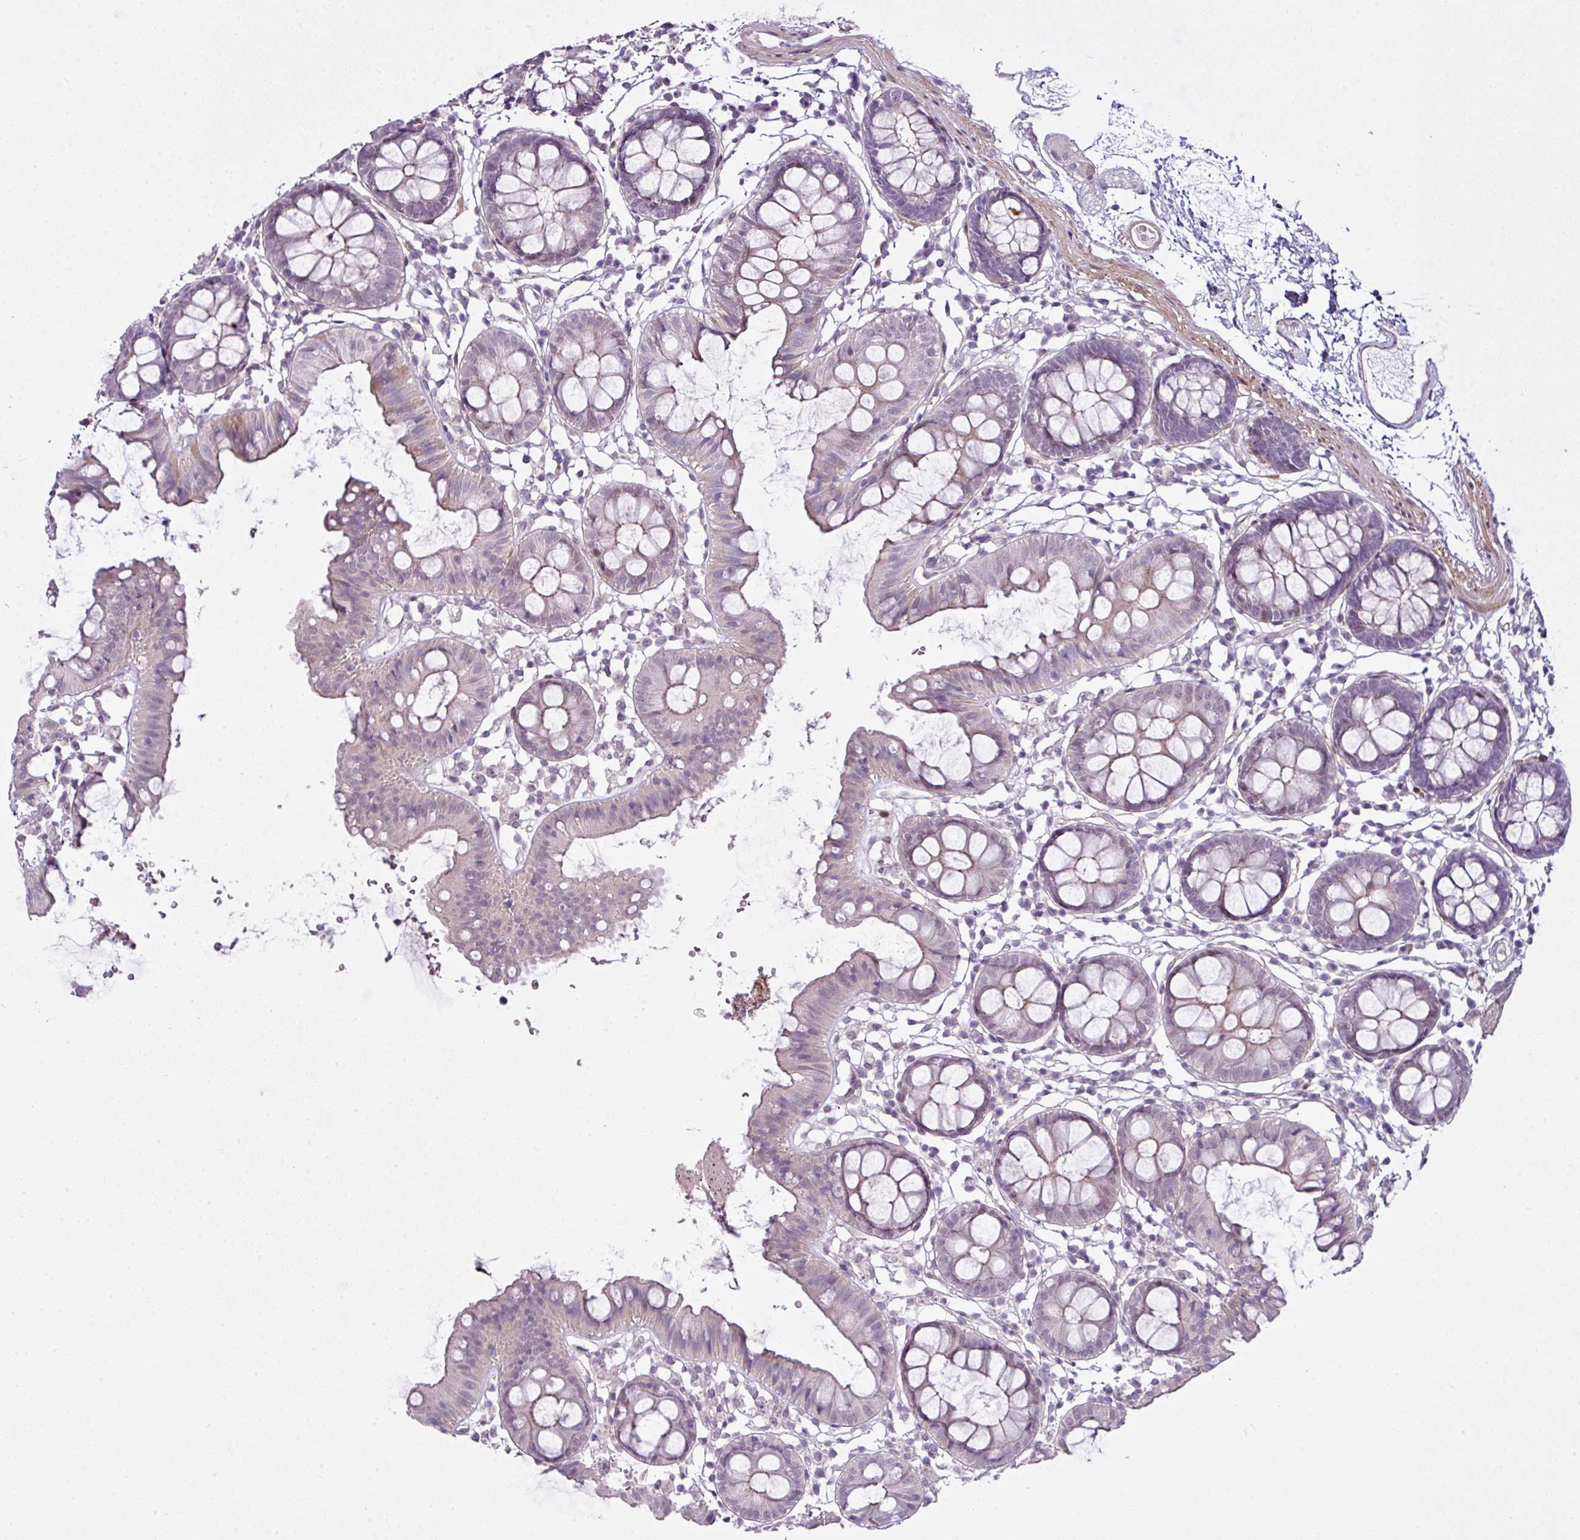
{"staining": {"intensity": "moderate", "quantity": "25%-75%", "location": "cytoplasmic/membranous"}, "tissue": "colon", "cell_type": "Endothelial cells", "image_type": "normal", "snomed": [{"axis": "morphology", "description": "Normal tissue, NOS"}, {"axis": "topography", "description": "Colon"}], "caption": "Moderate cytoplasmic/membranous positivity is seen in about 25%-75% of endothelial cells in benign colon. (Stains: DAB (3,3'-diaminobenzidine) in brown, nuclei in blue, Microscopy: brightfield microscopy at high magnification).", "gene": "ZNF688", "patient": {"sex": "female", "age": 84}}